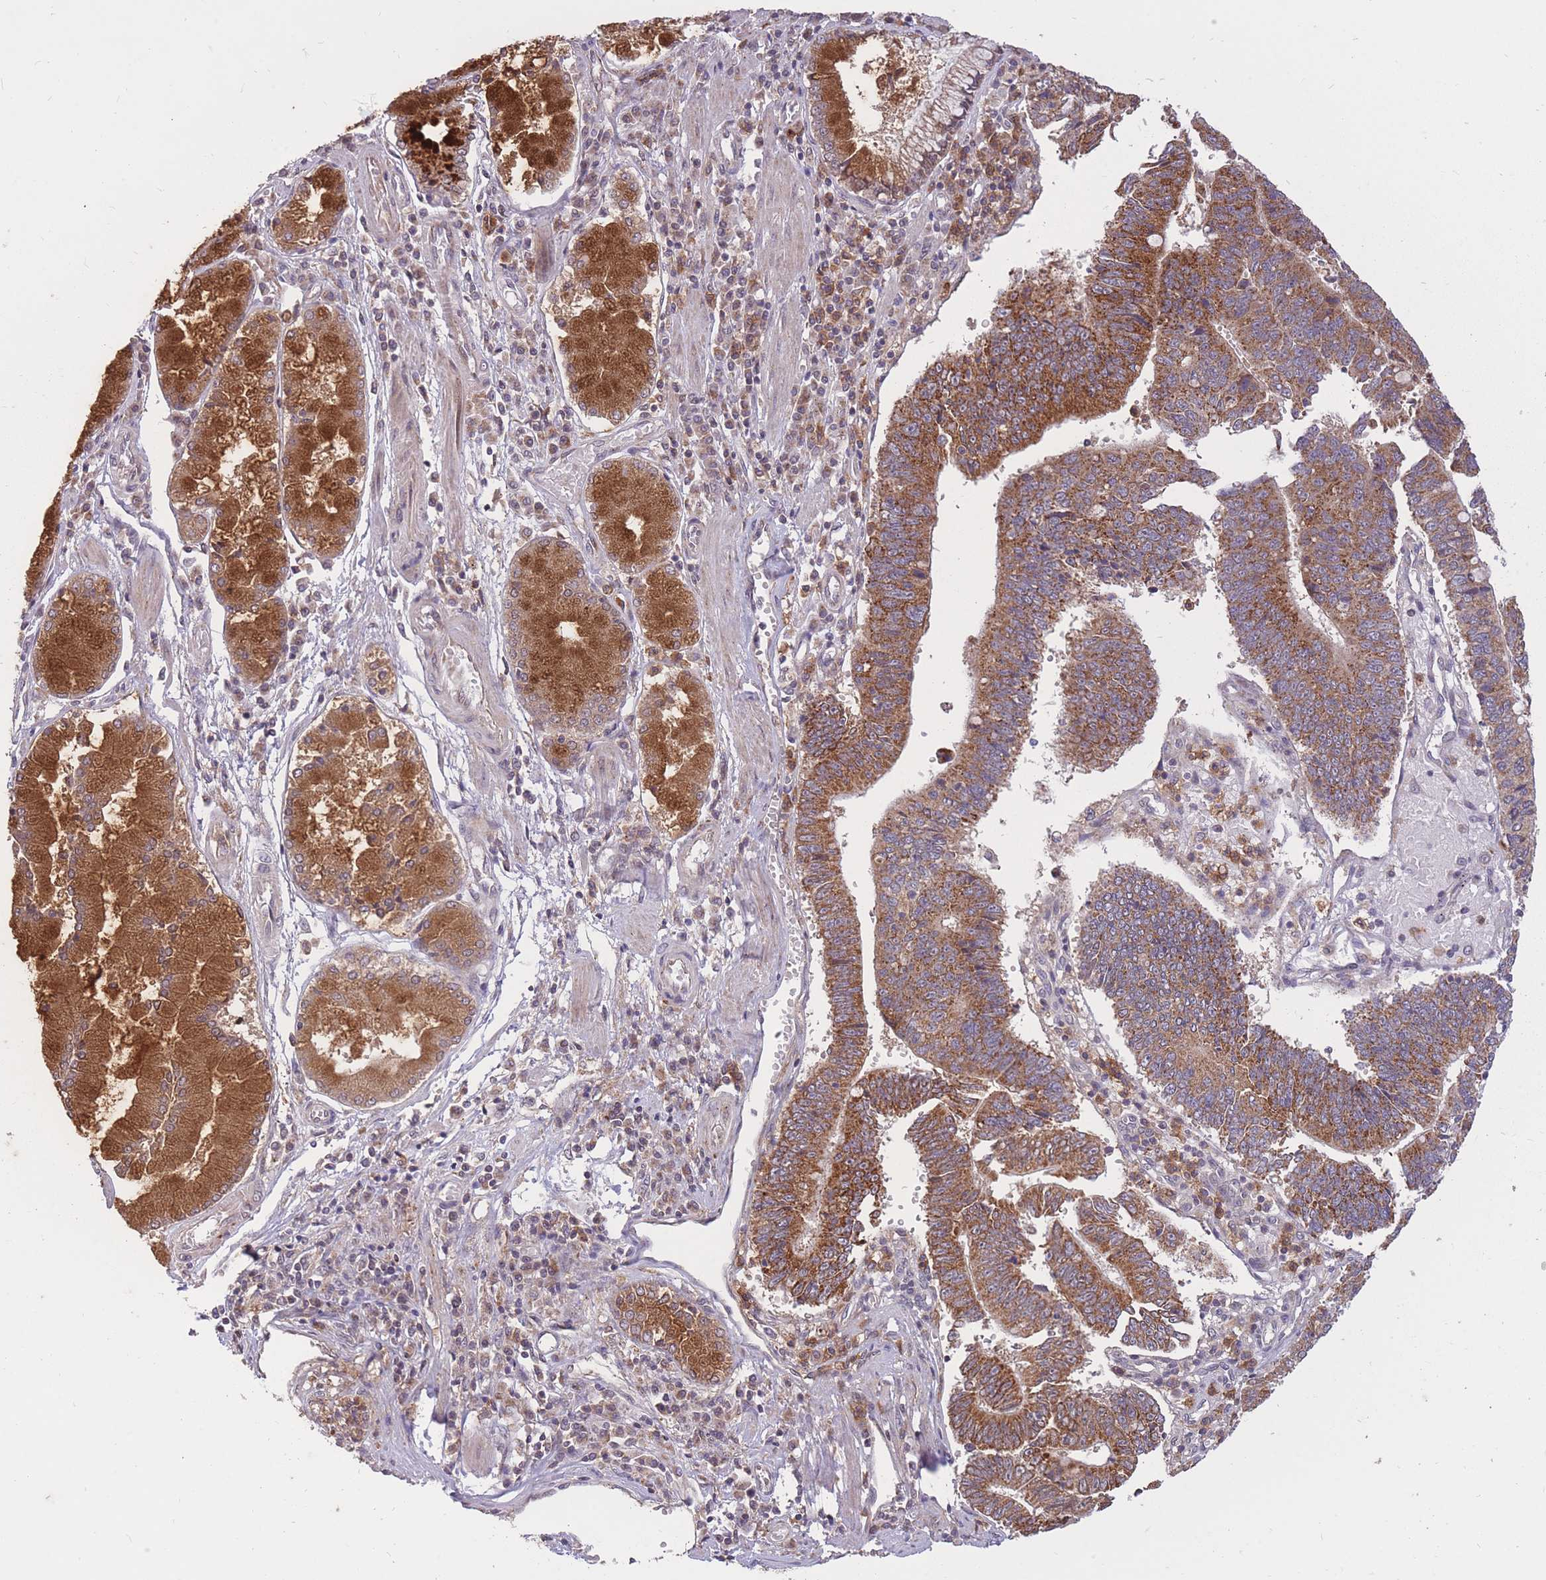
{"staining": {"intensity": "strong", "quantity": ">75%", "location": "cytoplasmic/membranous"}, "tissue": "stomach cancer", "cell_type": "Tumor cells", "image_type": "cancer", "snomed": [{"axis": "morphology", "description": "Adenocarcinoma, NOS"}, {"axis": "topography", "description": "Stomach"}], "caption": "Immunohistochemistry of human adenocarcinoma (stomach) displays high levels of strong cytoplasmic/membranous expression in approximately >75% of tumor cells. Using DAB (3,3'-diaminobenzidine) (brown) and hematoxylin (blue) stains, captured at high magnification using brightfield microscopy.", "gene": "IGF2BP2", "patient": {"sex": "male", "age": 59}}